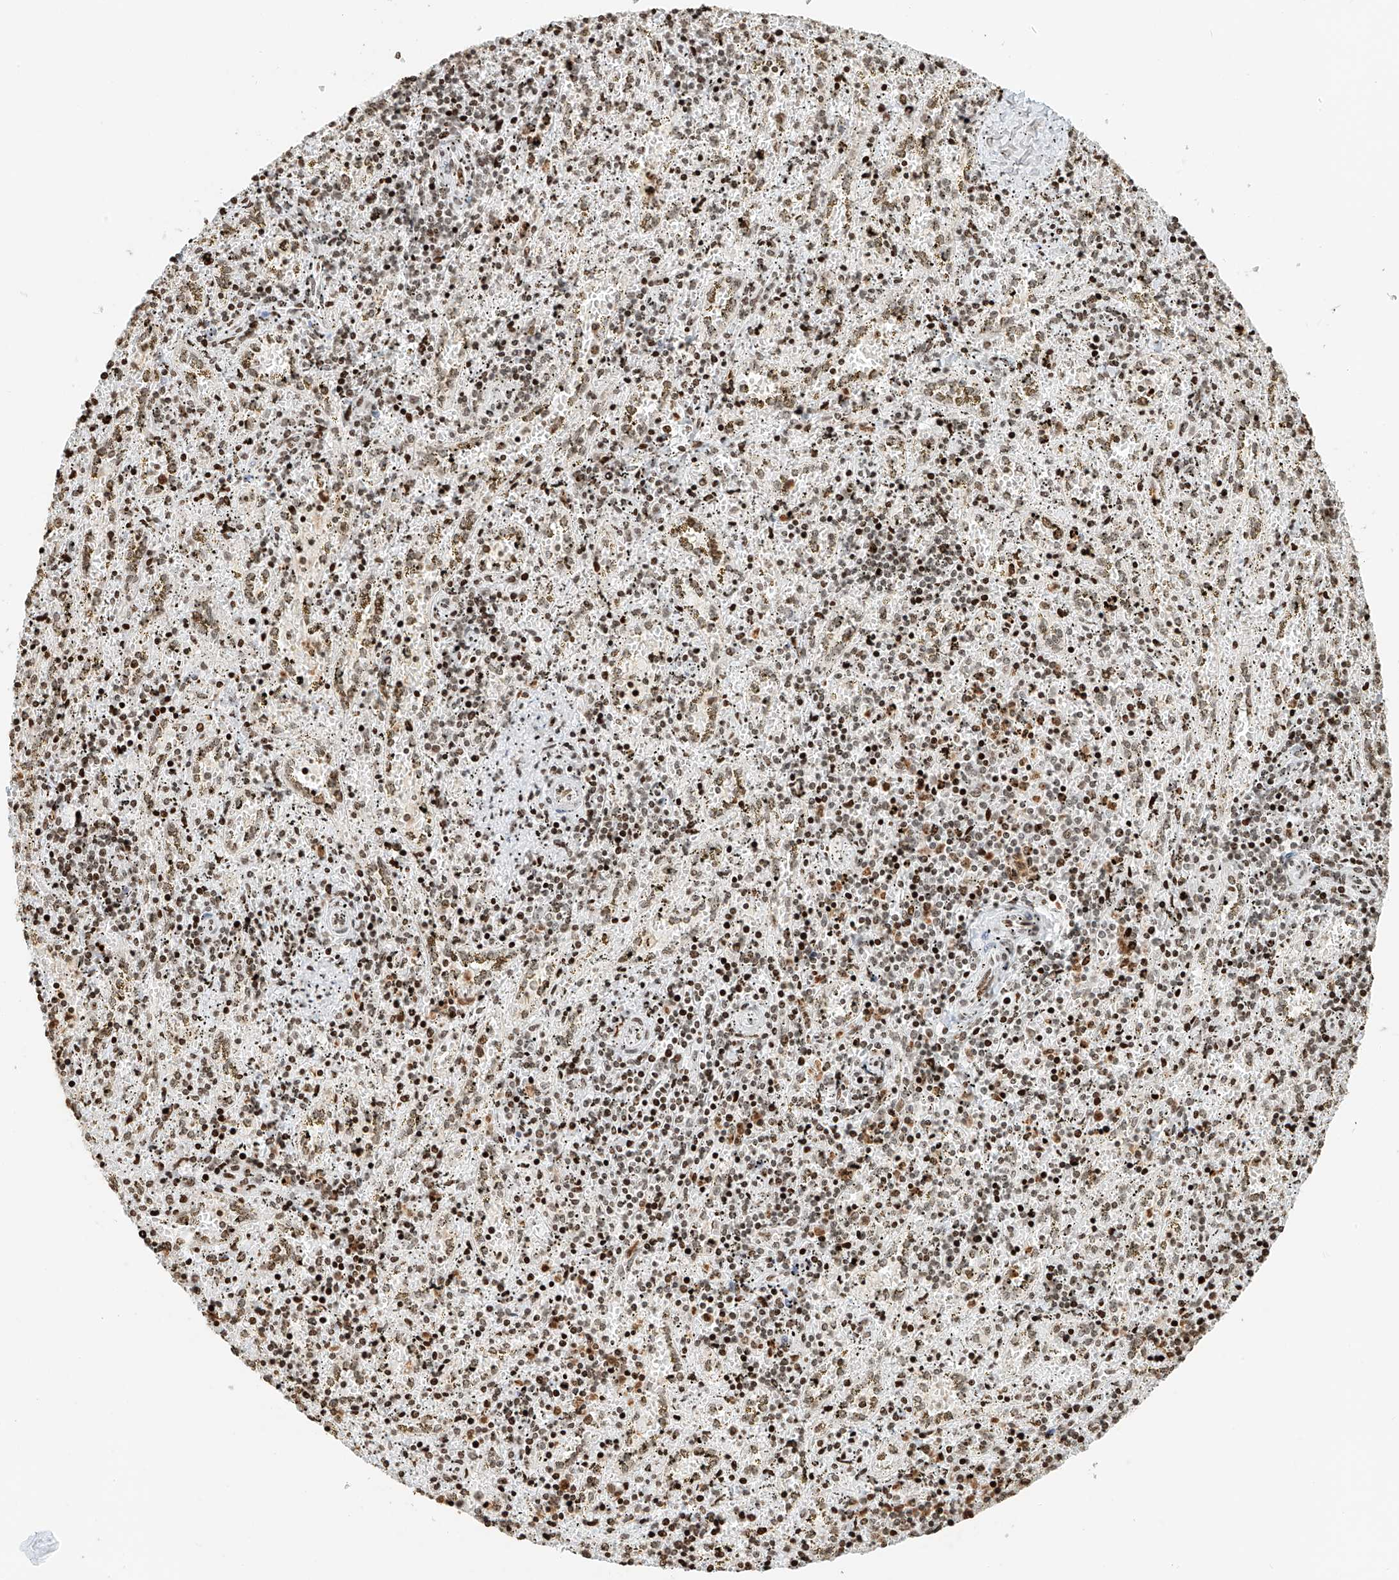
{"staining": {"intensity": "moderate", "quantity": ">75%", "location": "cytoplasmic/membranous,nuclear"}, "tissue": "spleen", "cell_type": "Cells in red pulp", "image_type": "normal", "snomed": [{"axis": "morphology", "description": "Normal tissue, NOS"}, {"axis": "topography", "description": "Spleen"}], "caption": "This is a photomicrograph of immunohistochemistry staining of normal spleen, which shows moderate expression in the cytoplasmic/membranous,nuclear of cells in red pulp.", "gene": "C17orf58", "patient": {"sex": "male", "age": 11}}